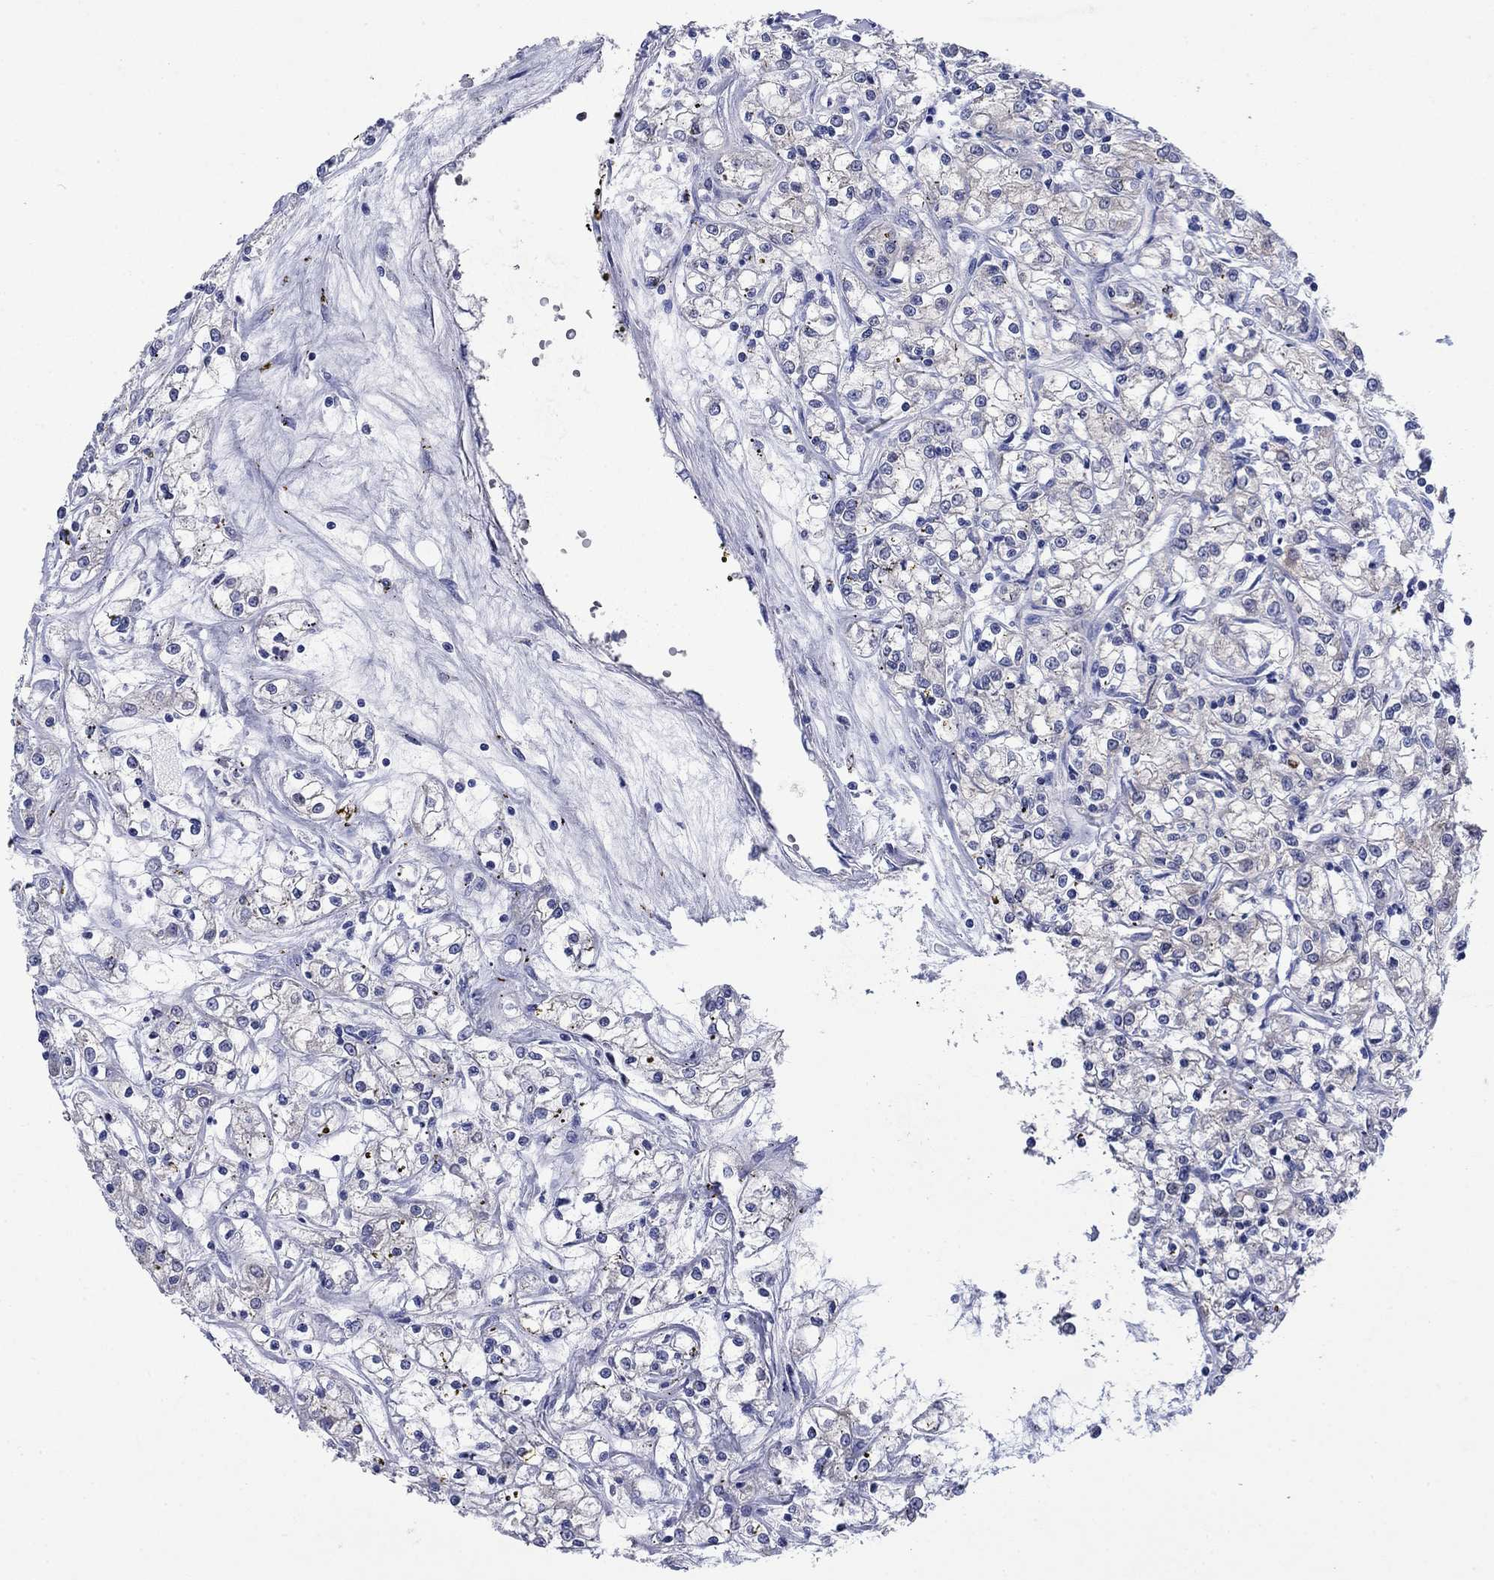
{"staining": {"intensity": "negative", "quantity": "none", "location": "none"}, "tissue": "renal cancer", "cell_type": "Tumor cells", "image_type": "cancer", "snomed": [{"axis": "morphology", "description": "Adenocarcinoma, NOS"}, {"axis": "topography", "description": "Kidney"}], "caption": "Adenocarcinoma (renal) was stained to show a protein in brown. There is no significant expression in tumor cells.", "gene": "SULT2B1", "patient": {"sex": "female", "age": 59}}